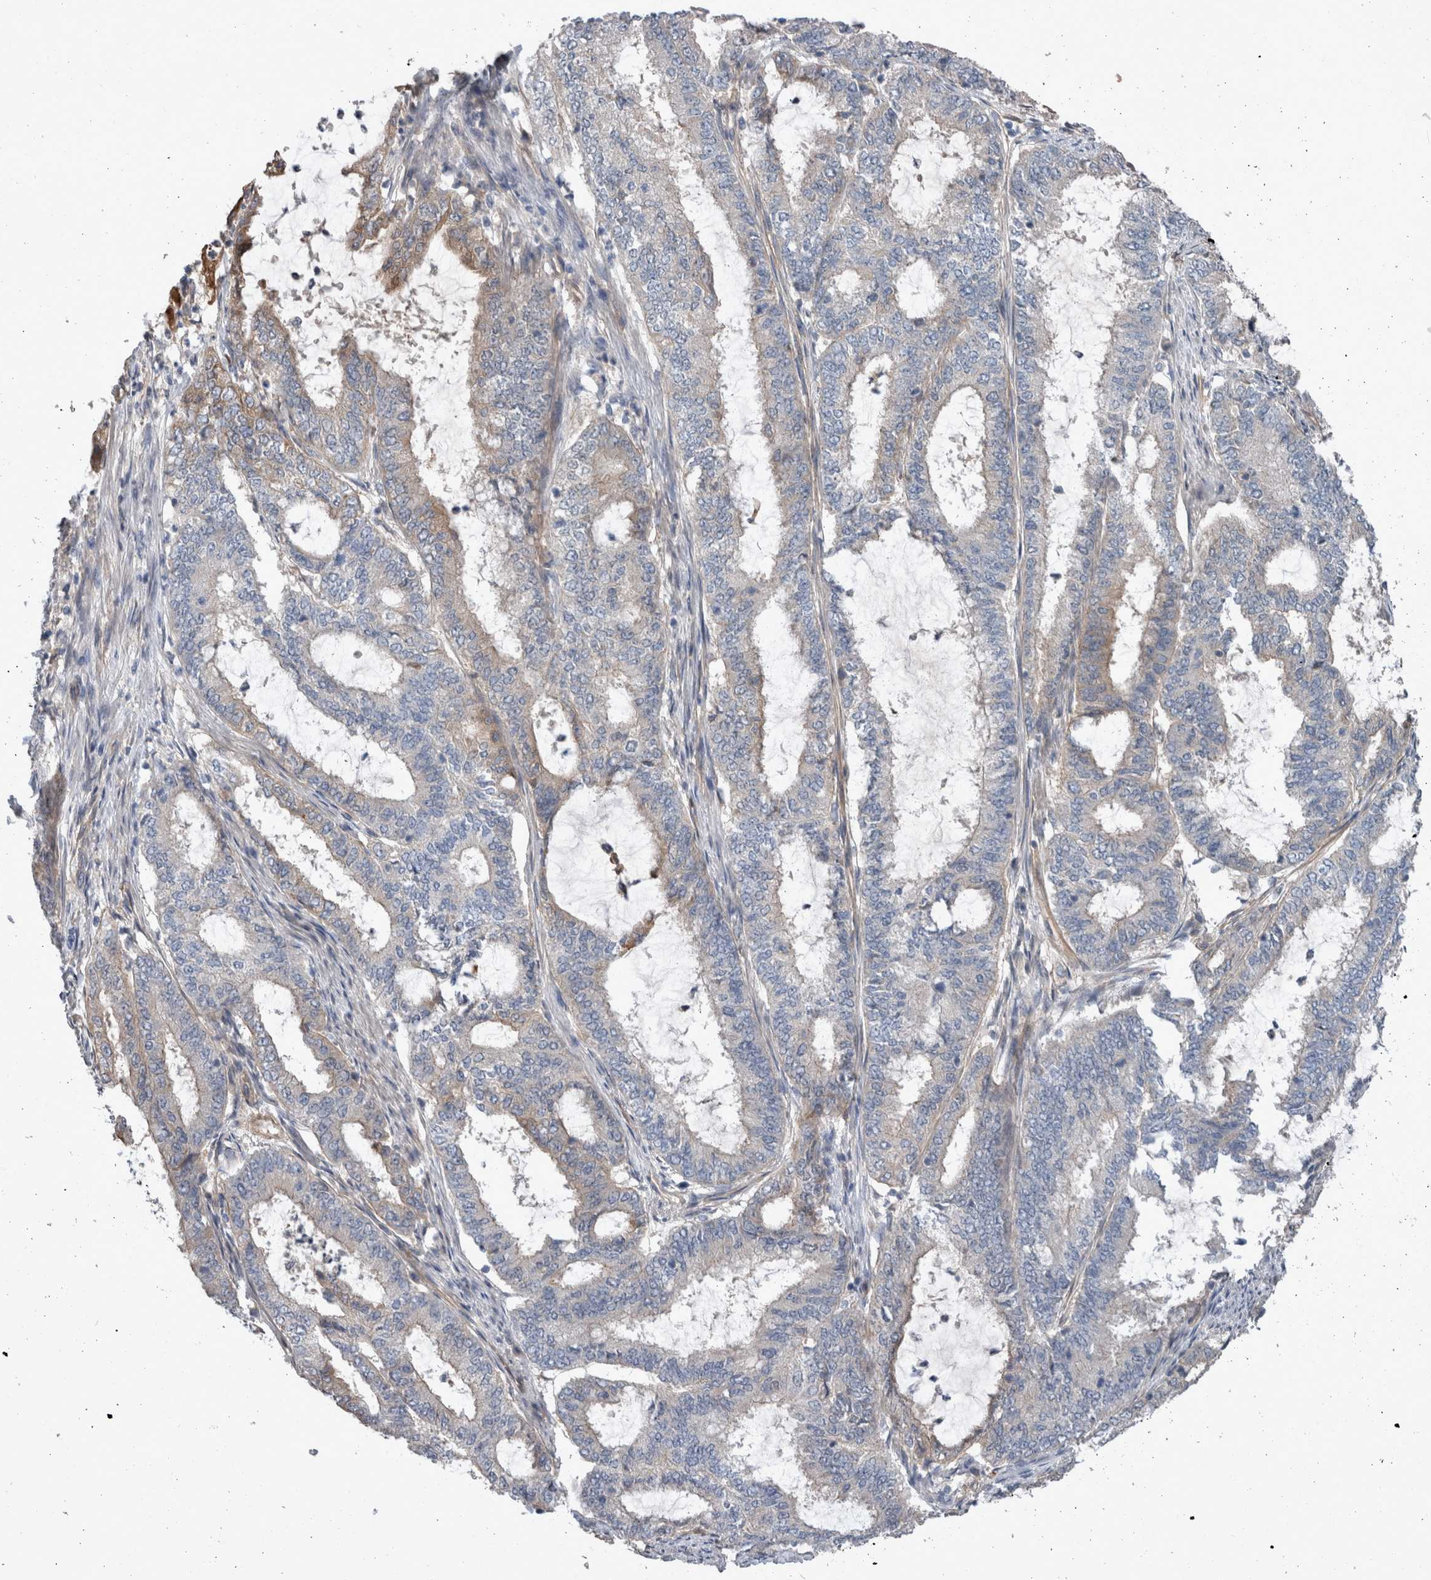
{"staining": {"intensity": "moderate", "quantity": "<25%", "location": "cytoplasmic/membranous"}, "tissue": "endometrial cancer", "cell_type": "Tumor cells", "image_type": "cancer", "snomed": [{"axis": "morphology", "description": "Adenocarcinoma, NOS"}, {"axis": "topography", "description": "Endometrium"}], "caption": "The histopathology image demonstrates immunohistochemical staining of endometrial cancer (adenocarcinoma). There is moderate cytoplasmic/membranous expression is identified in about <25% of tumor cells.", "gene": "BCAM", "patient": {"sex": "female", "age": 51}}